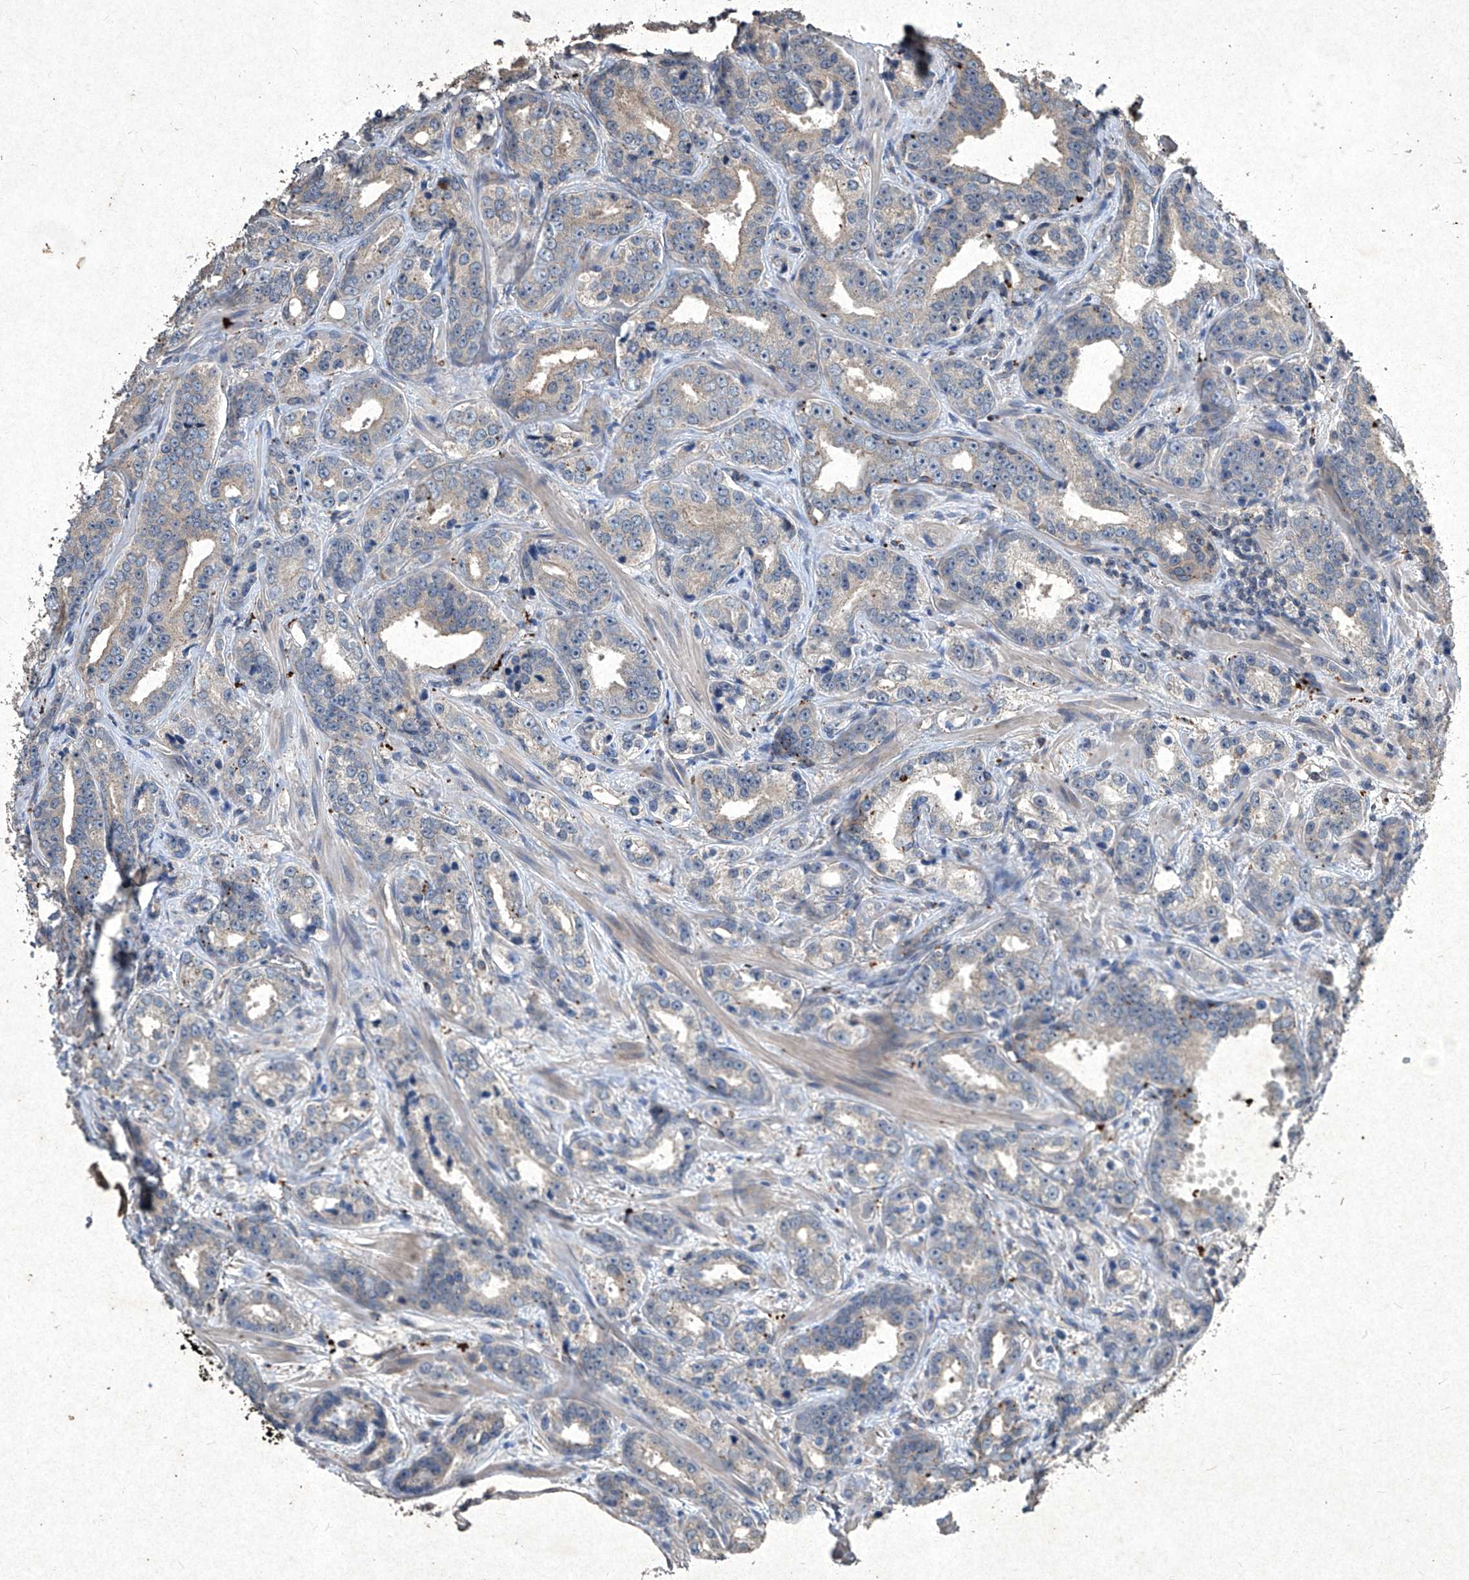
{"staining": {"intensity": "strong", "quantity": "<25%", "location": "cytoplasmic/membranous"}, "tissue": "prostate cancer", "cell_type": "Tumor cells", "image_type": "cancer", "snomed": [{"axis": "morphology", "description": "Adenocarcinoma, High grade"}, {"axis": "topography", "description": "Prostate"}], "caption": "High-grade adenocarcinoma (prostate) stained for a protein displays strong cytoplasmic/membranous positivity in tumor cells. (Stains: DAB (3,3'-diaminobenzidine) in brown, nuclei in blue, Microscopy: brightfield microscopy at high magnification).", "gene": "MED16", "patient": {"sex": "male", "age": 62}}